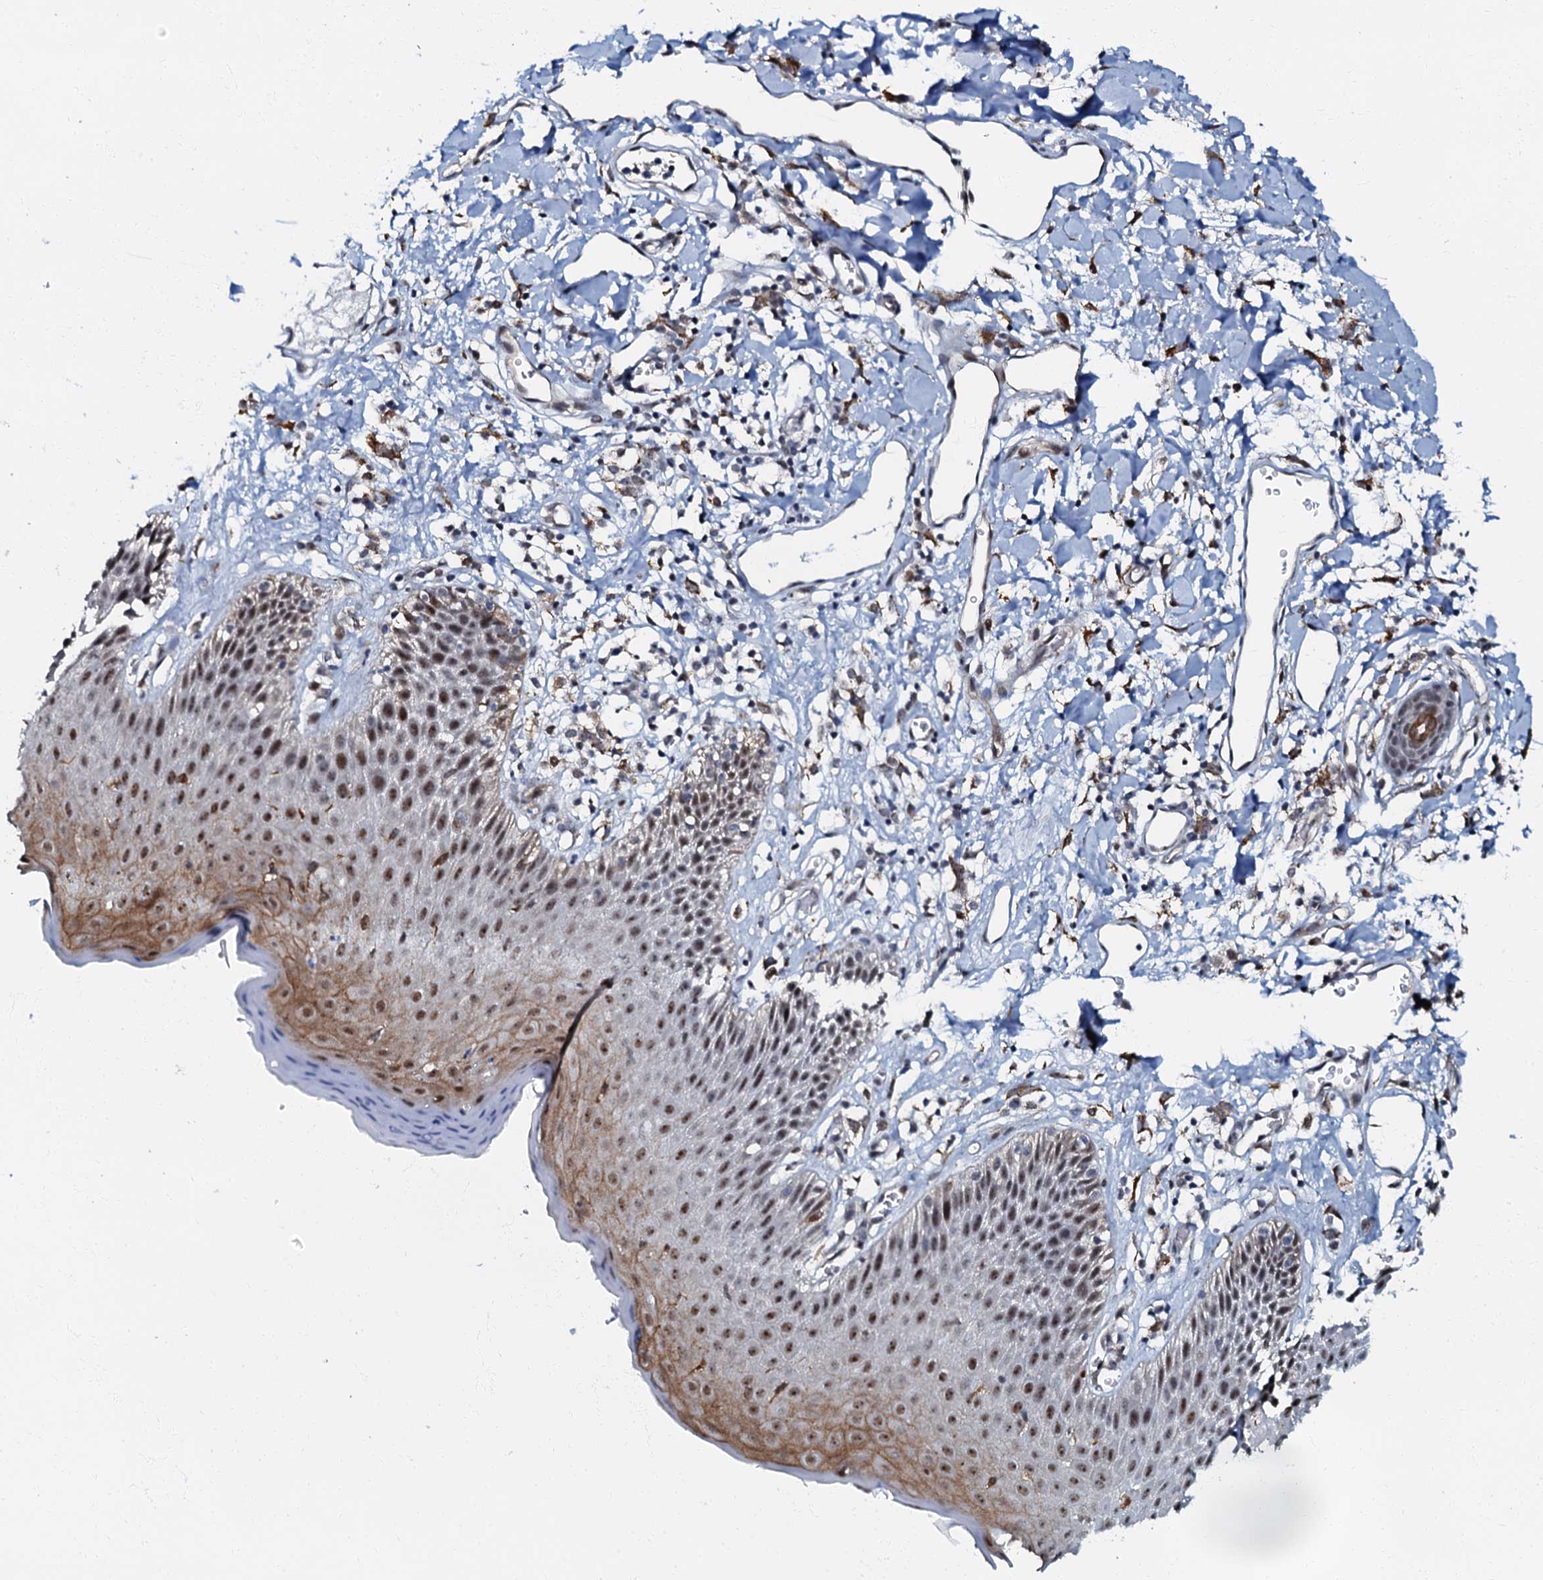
{"staining": {"intensity": "moderate", "quantity": "25%-75%", "location": "cytoplasmic/membranous,nuclear"}, "tissue": "skin", "cell_type": "Epidermal cells", "image_type": "normal", "snomed": [{"axis": "morphology", "description": "Normal tissue, NOS"}, {"axis": "topography", "description": "Vulva"}], "caption": "An immunohistochemistry photomicrograph of unremarkable tissue is shown. Protein staining in brown shows moderate cytoplasmic/membranous,nuclear positivity in skin within epidermal cells.", "gene": "OLAH", "patient": {"sex": "female", "age": 68}}